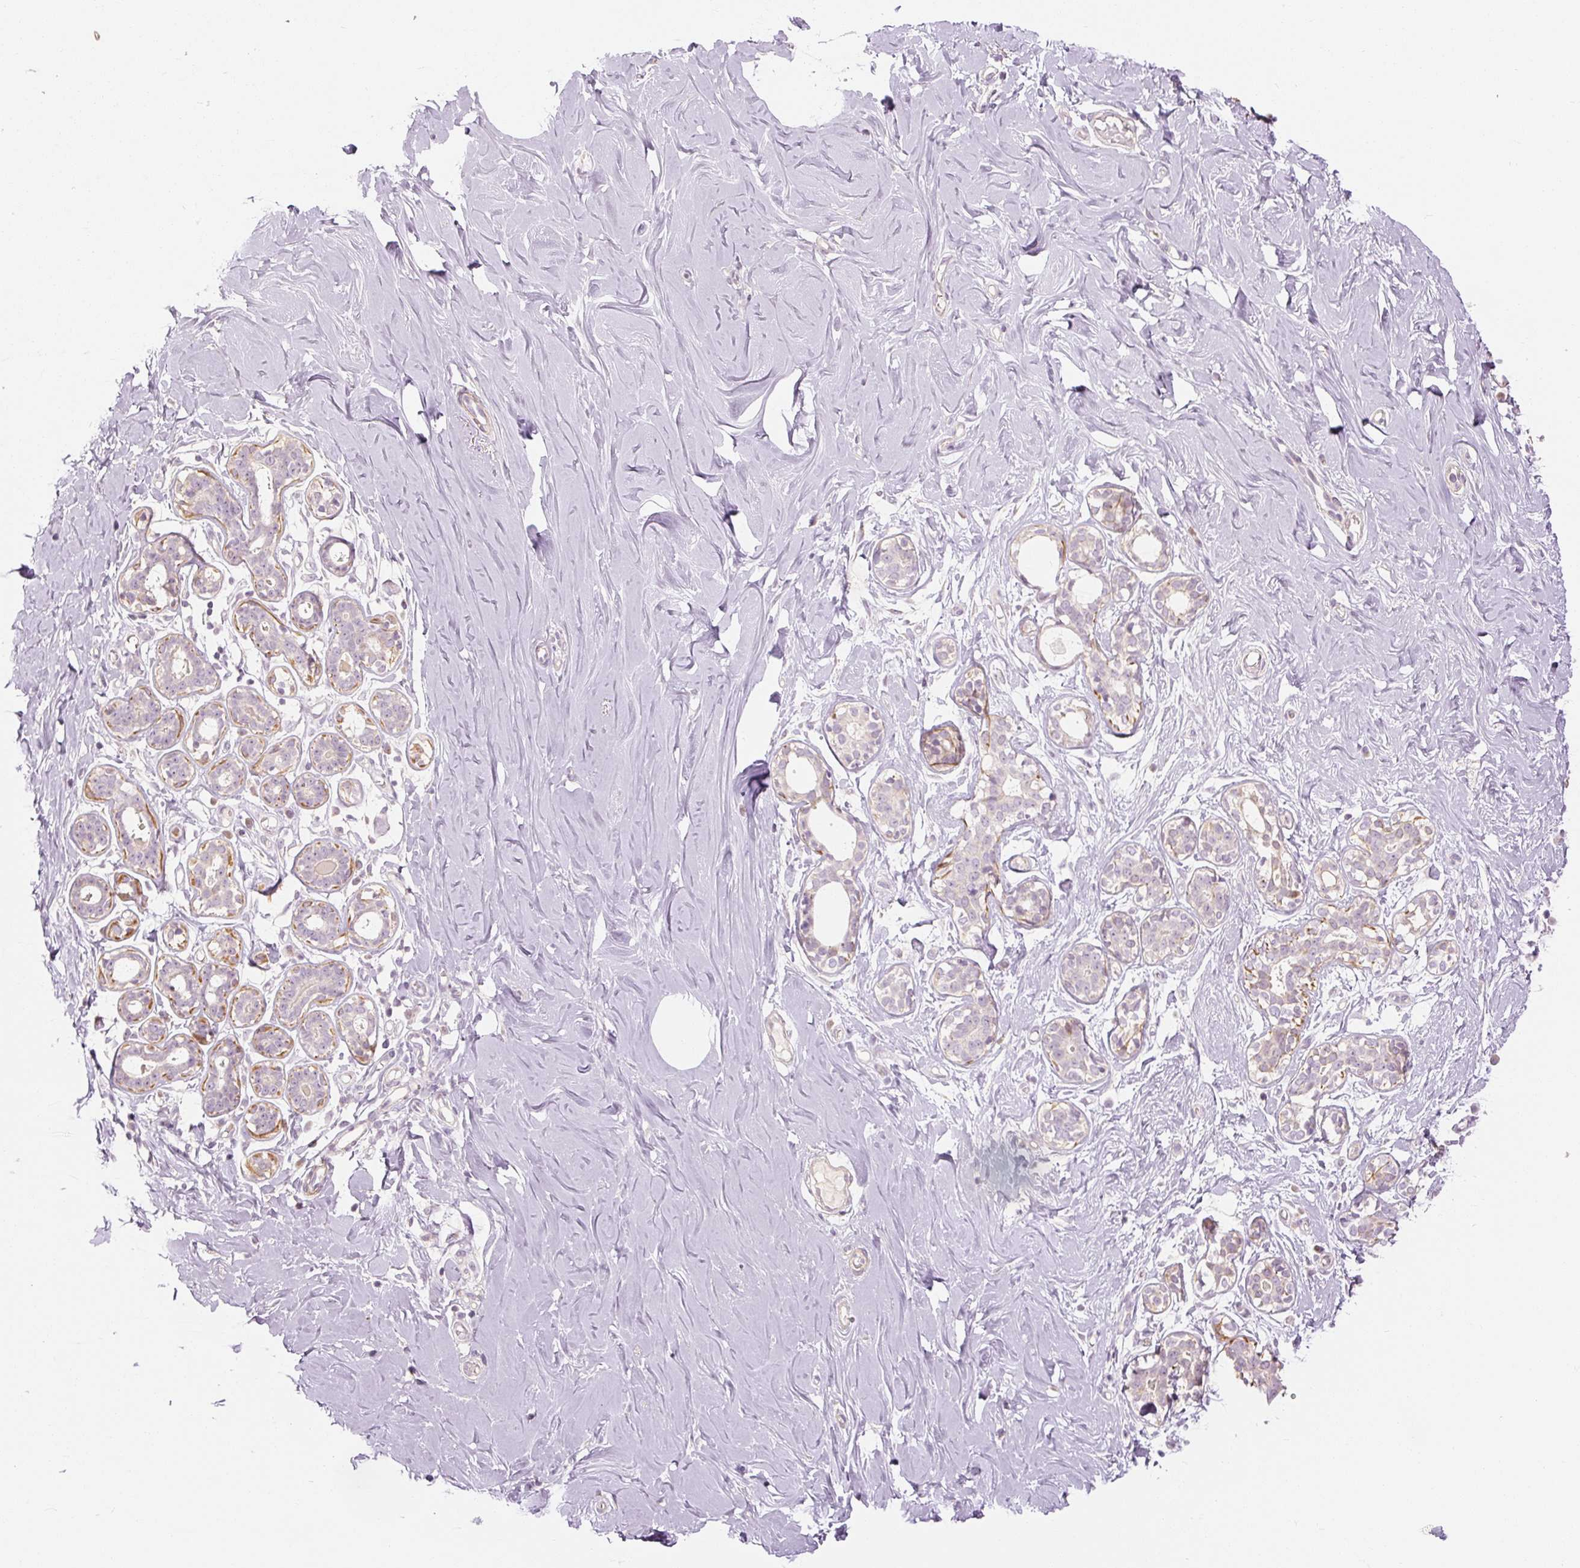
{"staining": {"intensity": "negative", "quantity": "none", "location": "none"}, "tissue": "breast", "cell_type": "Adipocytes", "image_type": "normal", "snomed": [{"axis": "morphology", "description": "Normal tissue, NOS"}, {"axis": "topography", "description": "Breast"}], "caption": "Immunohistochemical staining of benign human breast exhibits no significant positivity in adipocytes.", "gene": "CAPN3", "patient": {"sex": "female", "age": 27}}